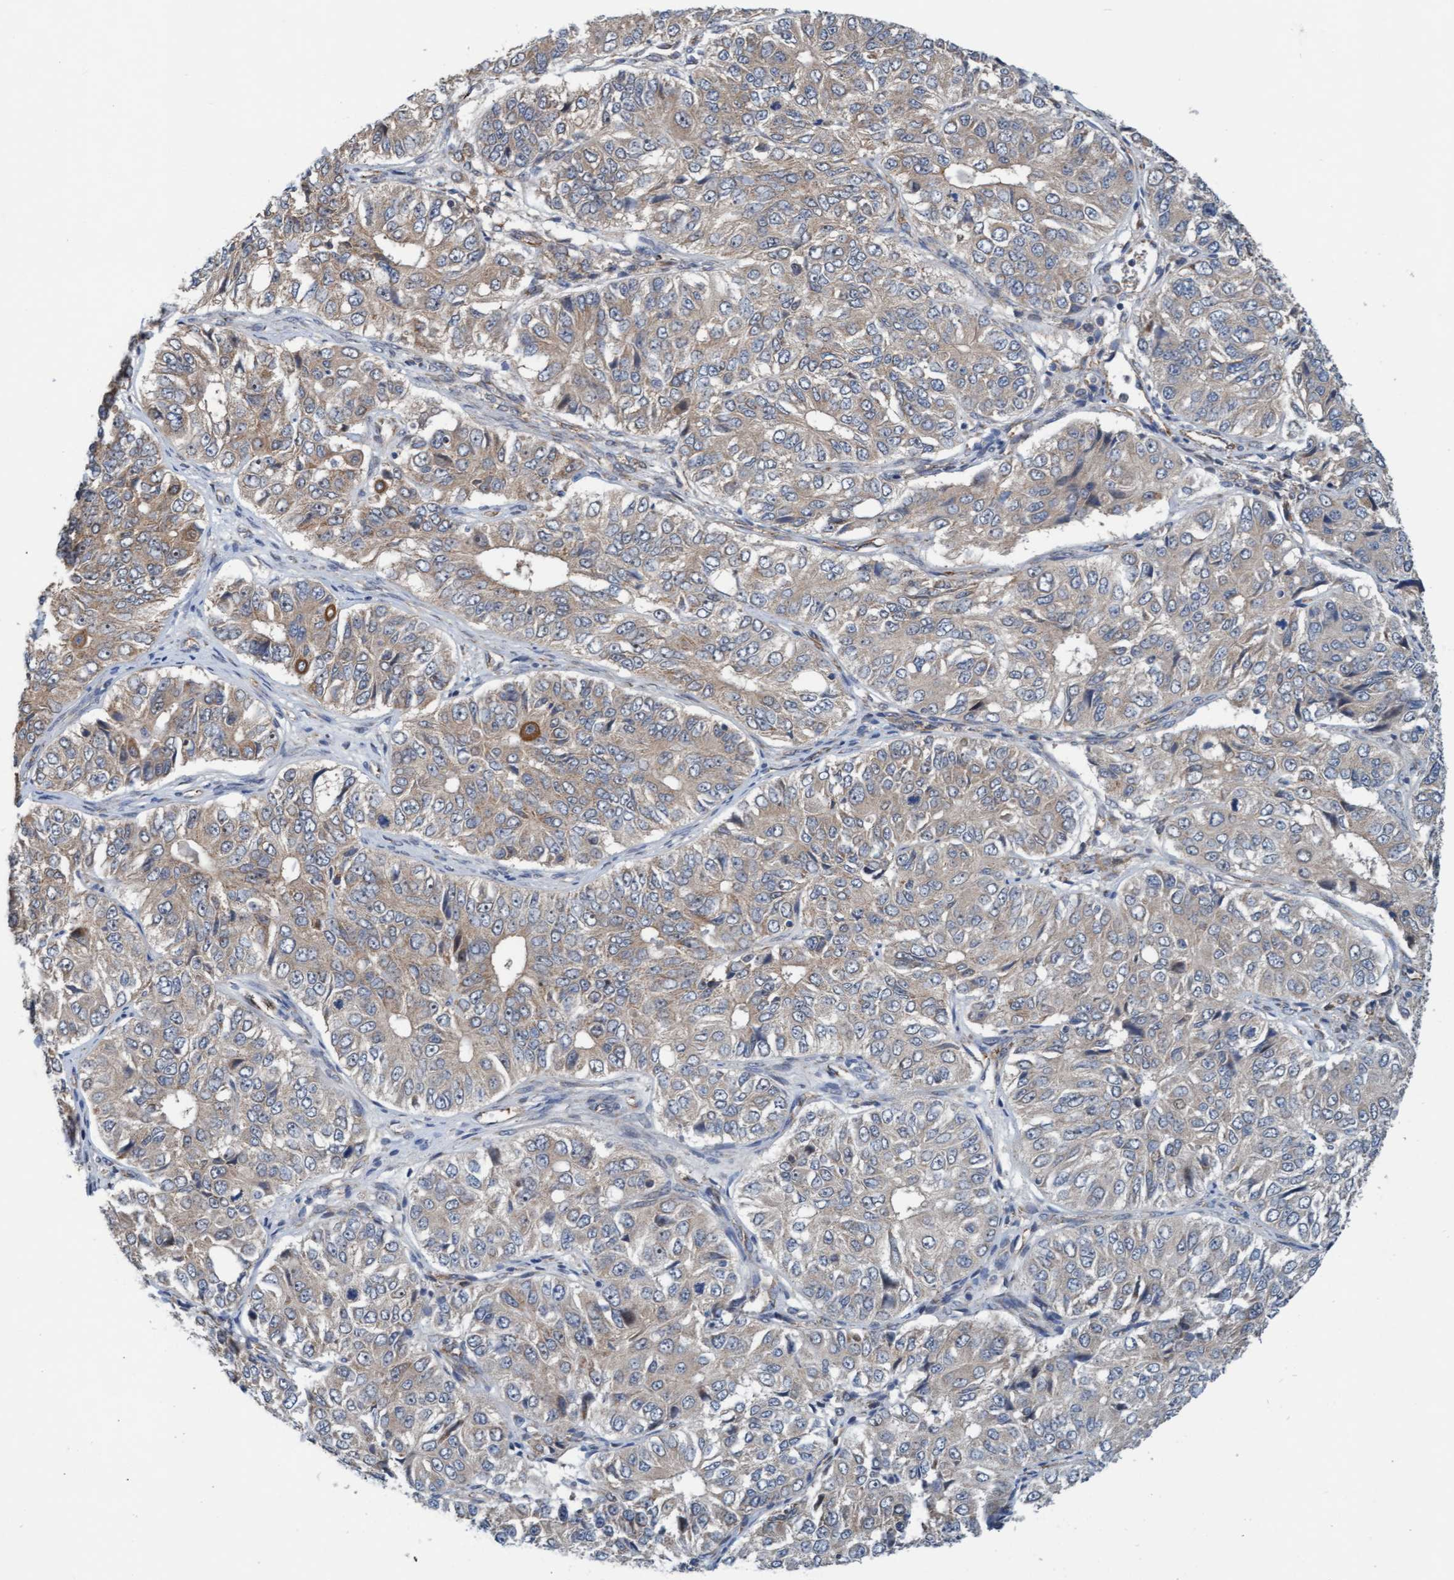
{"staining": {"intensity": "weak", "quantity": ">75%", "location": "cytoplasmic/membranous"}, "tissue": "ovarian cancer", "cell_type": "Tumor cells", "image_type": "cancer", "snomed": [{"axis": "morphology", "description": "Carcinoma, endometroid"}, {"axis": "topography", "description": "Ovary"}], "caption": "Protein staining exhibits weak cytoplasmic/membranous positivity in approximately >75% of tumor cells in endometroid carcinoma (ovarian).", "gene": "ZNF566", "patient": {"sex": "female", "age": 51}}